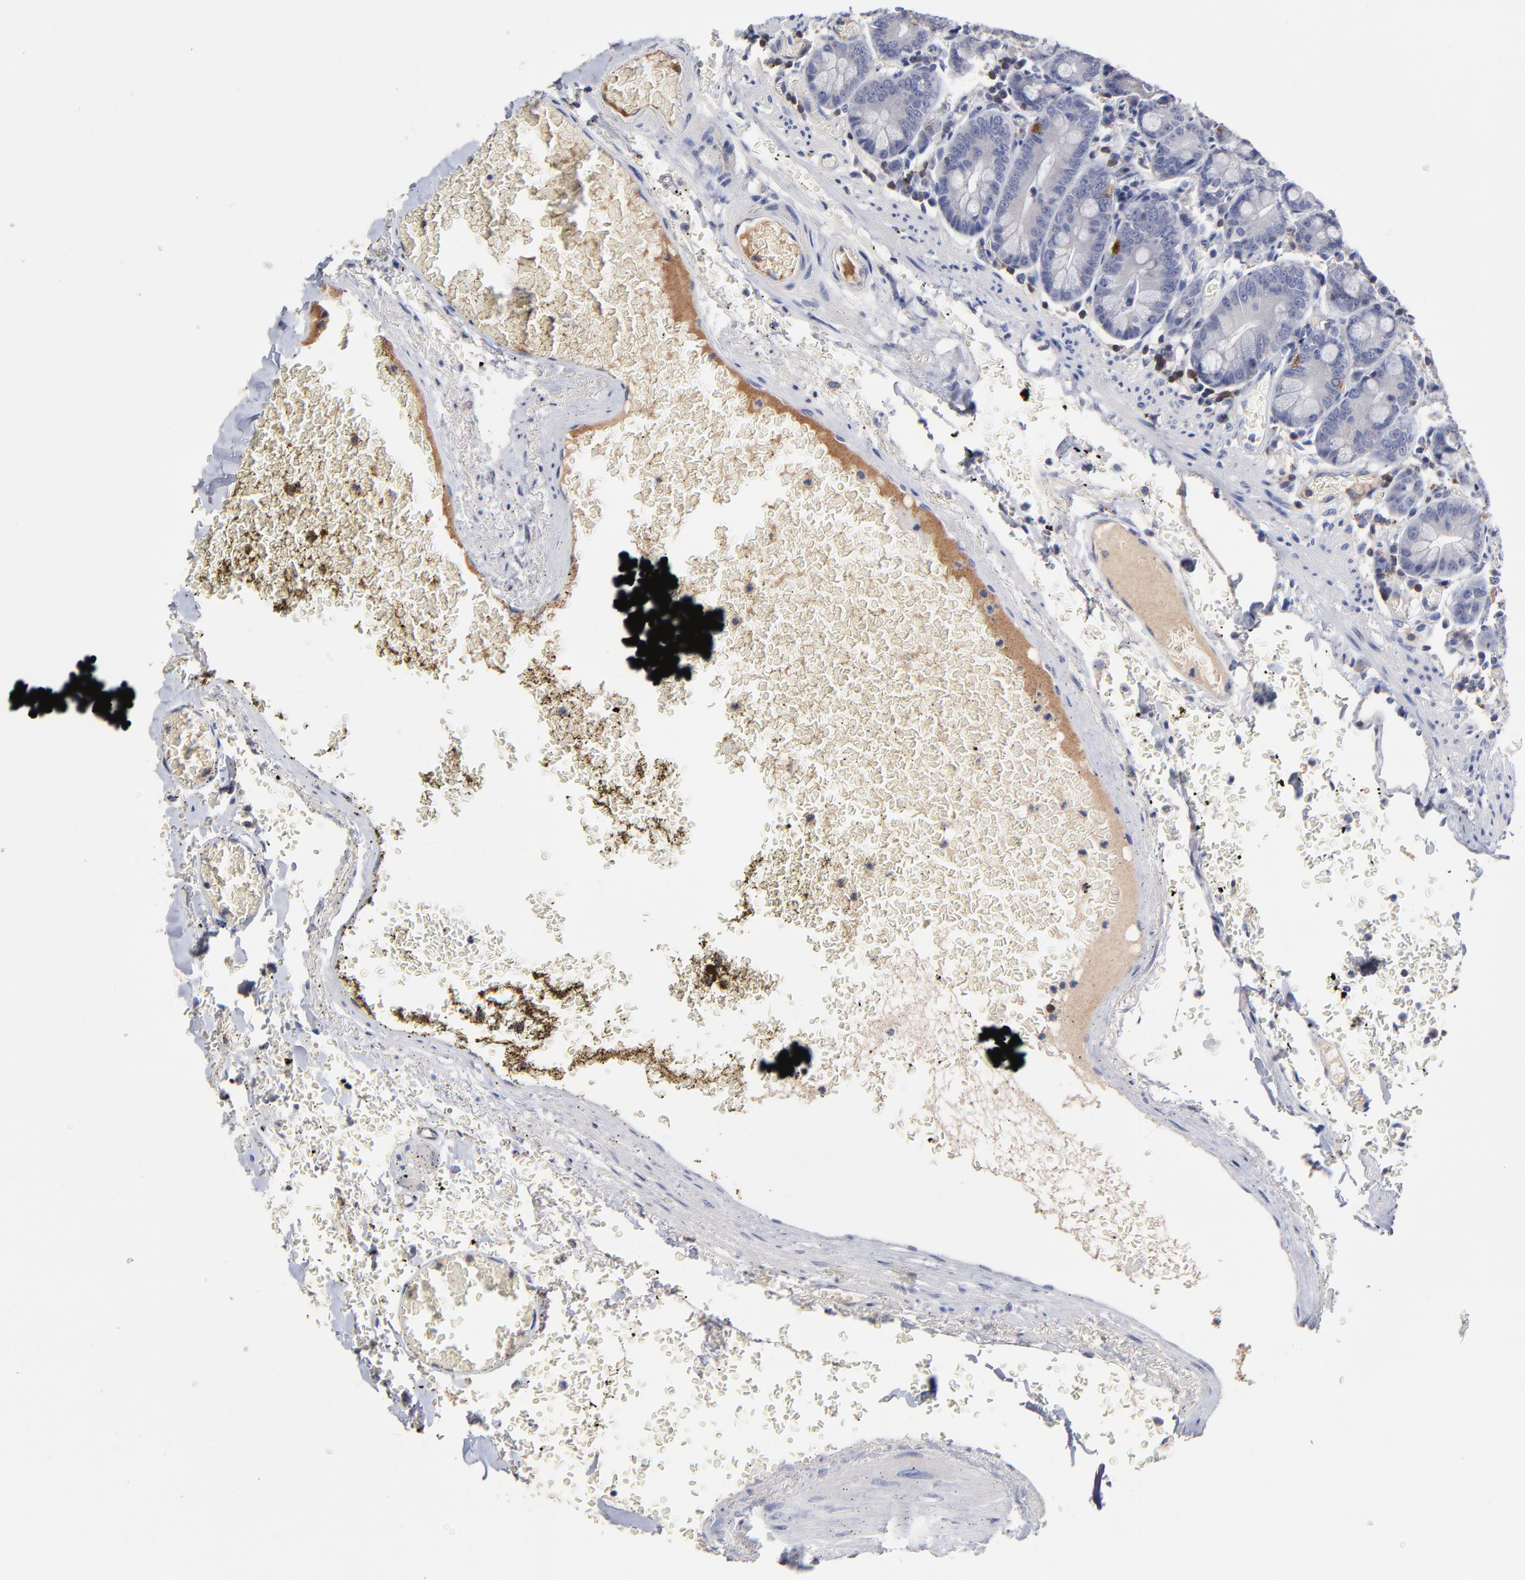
{"staining": {"intensity": "negative", "quantity": "none", "location": "none"}, "tissue": "small intestine", "cell_type": "Glandular cells", "image_type": "normal", "snomed": [{"axis": "morphology", "description": "Normal tissue, NOS"}, {"axis": "topography", "description": "Small intestine"}], "caption": "DAB immunohistochemical staining of unremarkable small intestine displays no significant positivity in glandular cells. (Brightfield microscopy of DAB (3,3'-diaminobenzidine) immunohistochemistry at high magnification).", "gene": "TRAT1", "patient": {"sex": "male", "age": 71}}